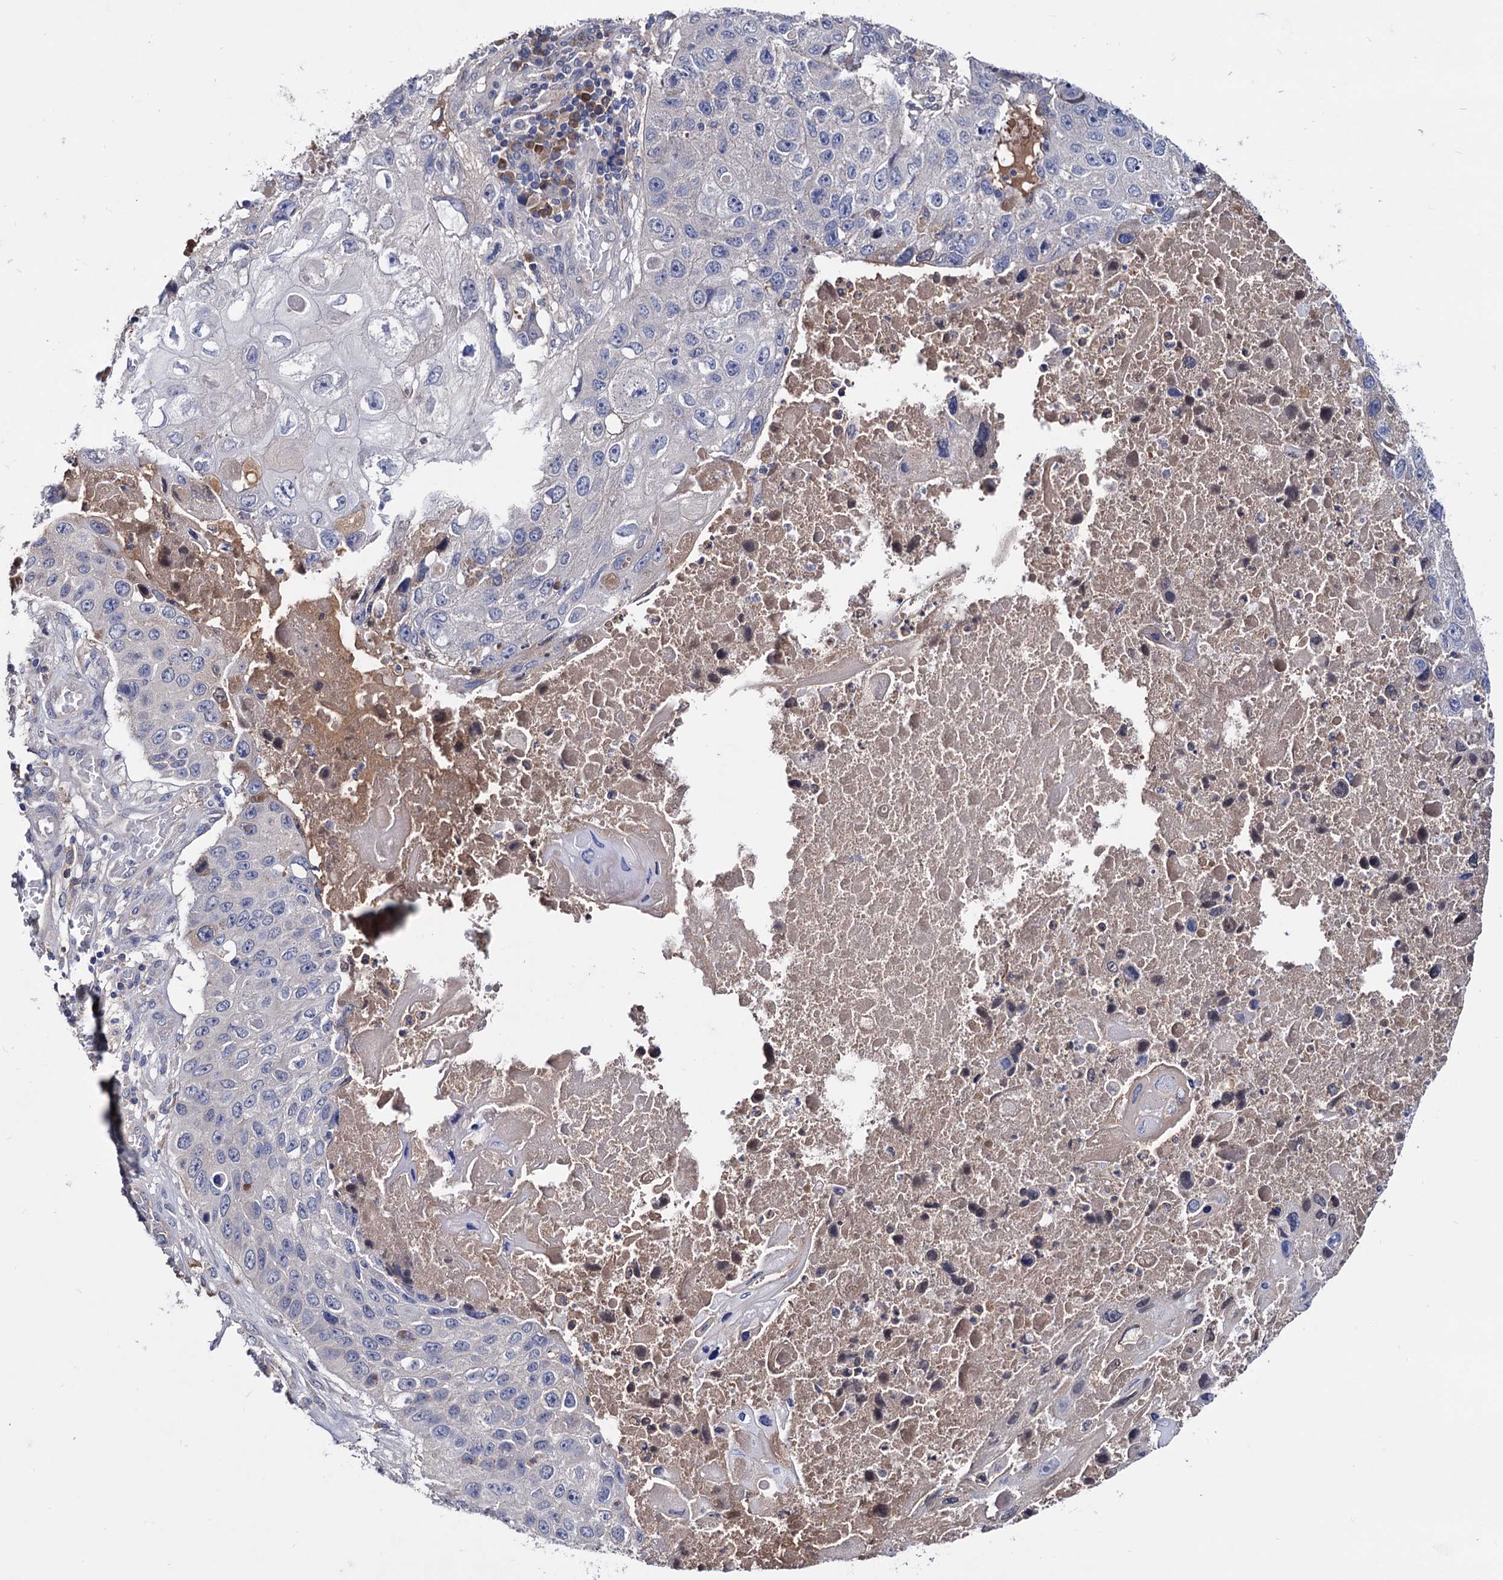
{"staining": {"intensity": "negative", "quantity": "none", "location": "none"}, "tissue": "lung cancer", "cell_type": "Tumor cells", "image_type": "cancer", "snomed": [{"axis": "morphology", "description": "Squamous cell carcinoma, NOS"}, {"axis": "topography", "description": "Lung"}], "caption": "Immunohistochemistry (IHC) micrograph of lung squamous cell carcinoma stained for a protein (brown), which demonstrates no positivity in tumor cells. (Stains: DAB IHC with hematoxylin counter stain, Microscopy: brightfield microscopy at high magnification).", "gene": "NPAS4", "patient": {"sex": "male", "age": 61}}